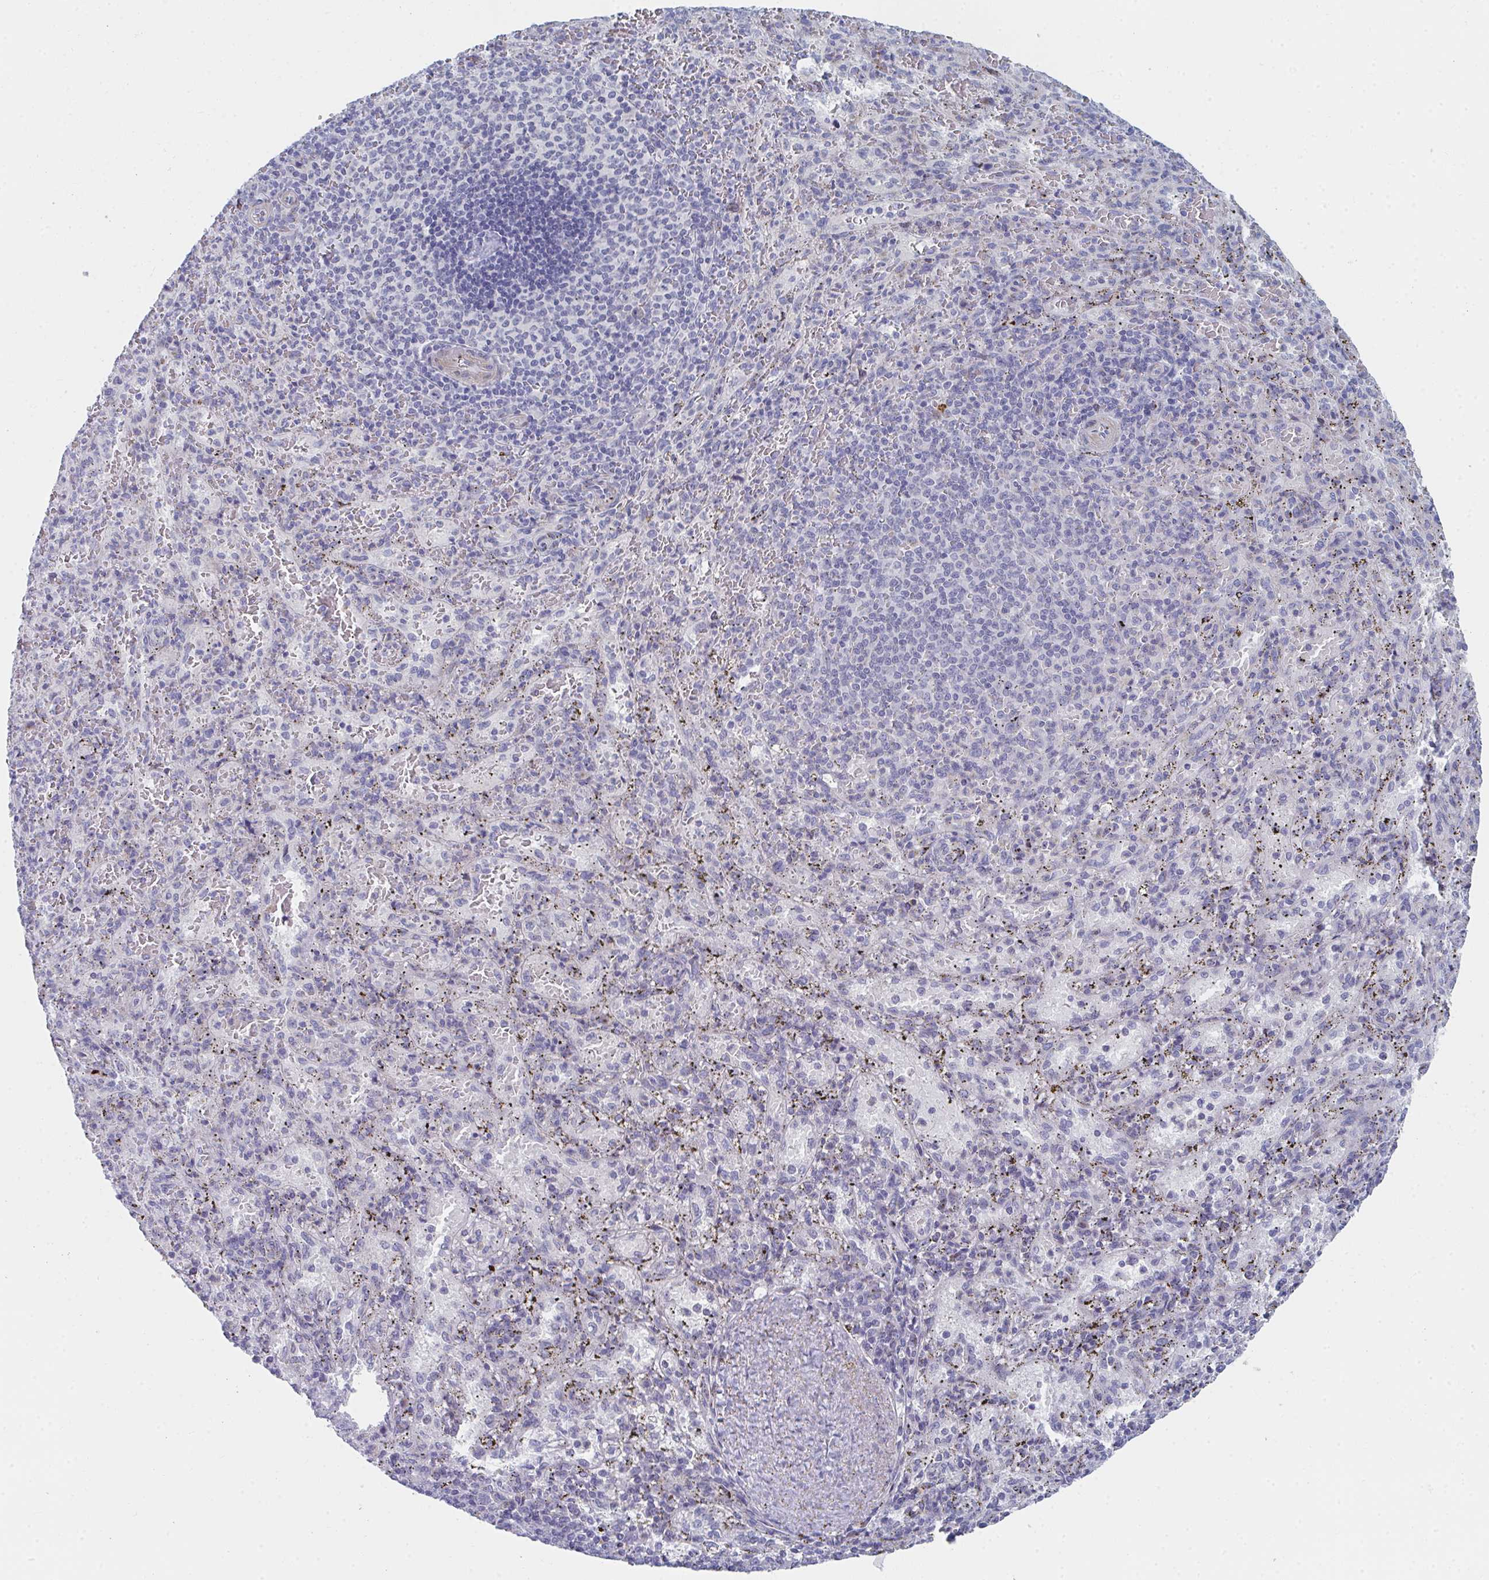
{"staining": {"intensity": "negative", "quantity": "none", "location": "none"}, "tissue": "spleen", "cell_type": "Cells in red pulp", "image_type": "normal", "snomed": [{"axis": "morphology", "description": "Normal tissue, NOS"}, {"axis": "topography", "description": "Spleen"}], "caption": "Histopathology image shows no significant protein expression in cells in red pulp of unremarkable spleen.", "gene": "PSMG1", "patient": {"sex": "male", "age": 57}}